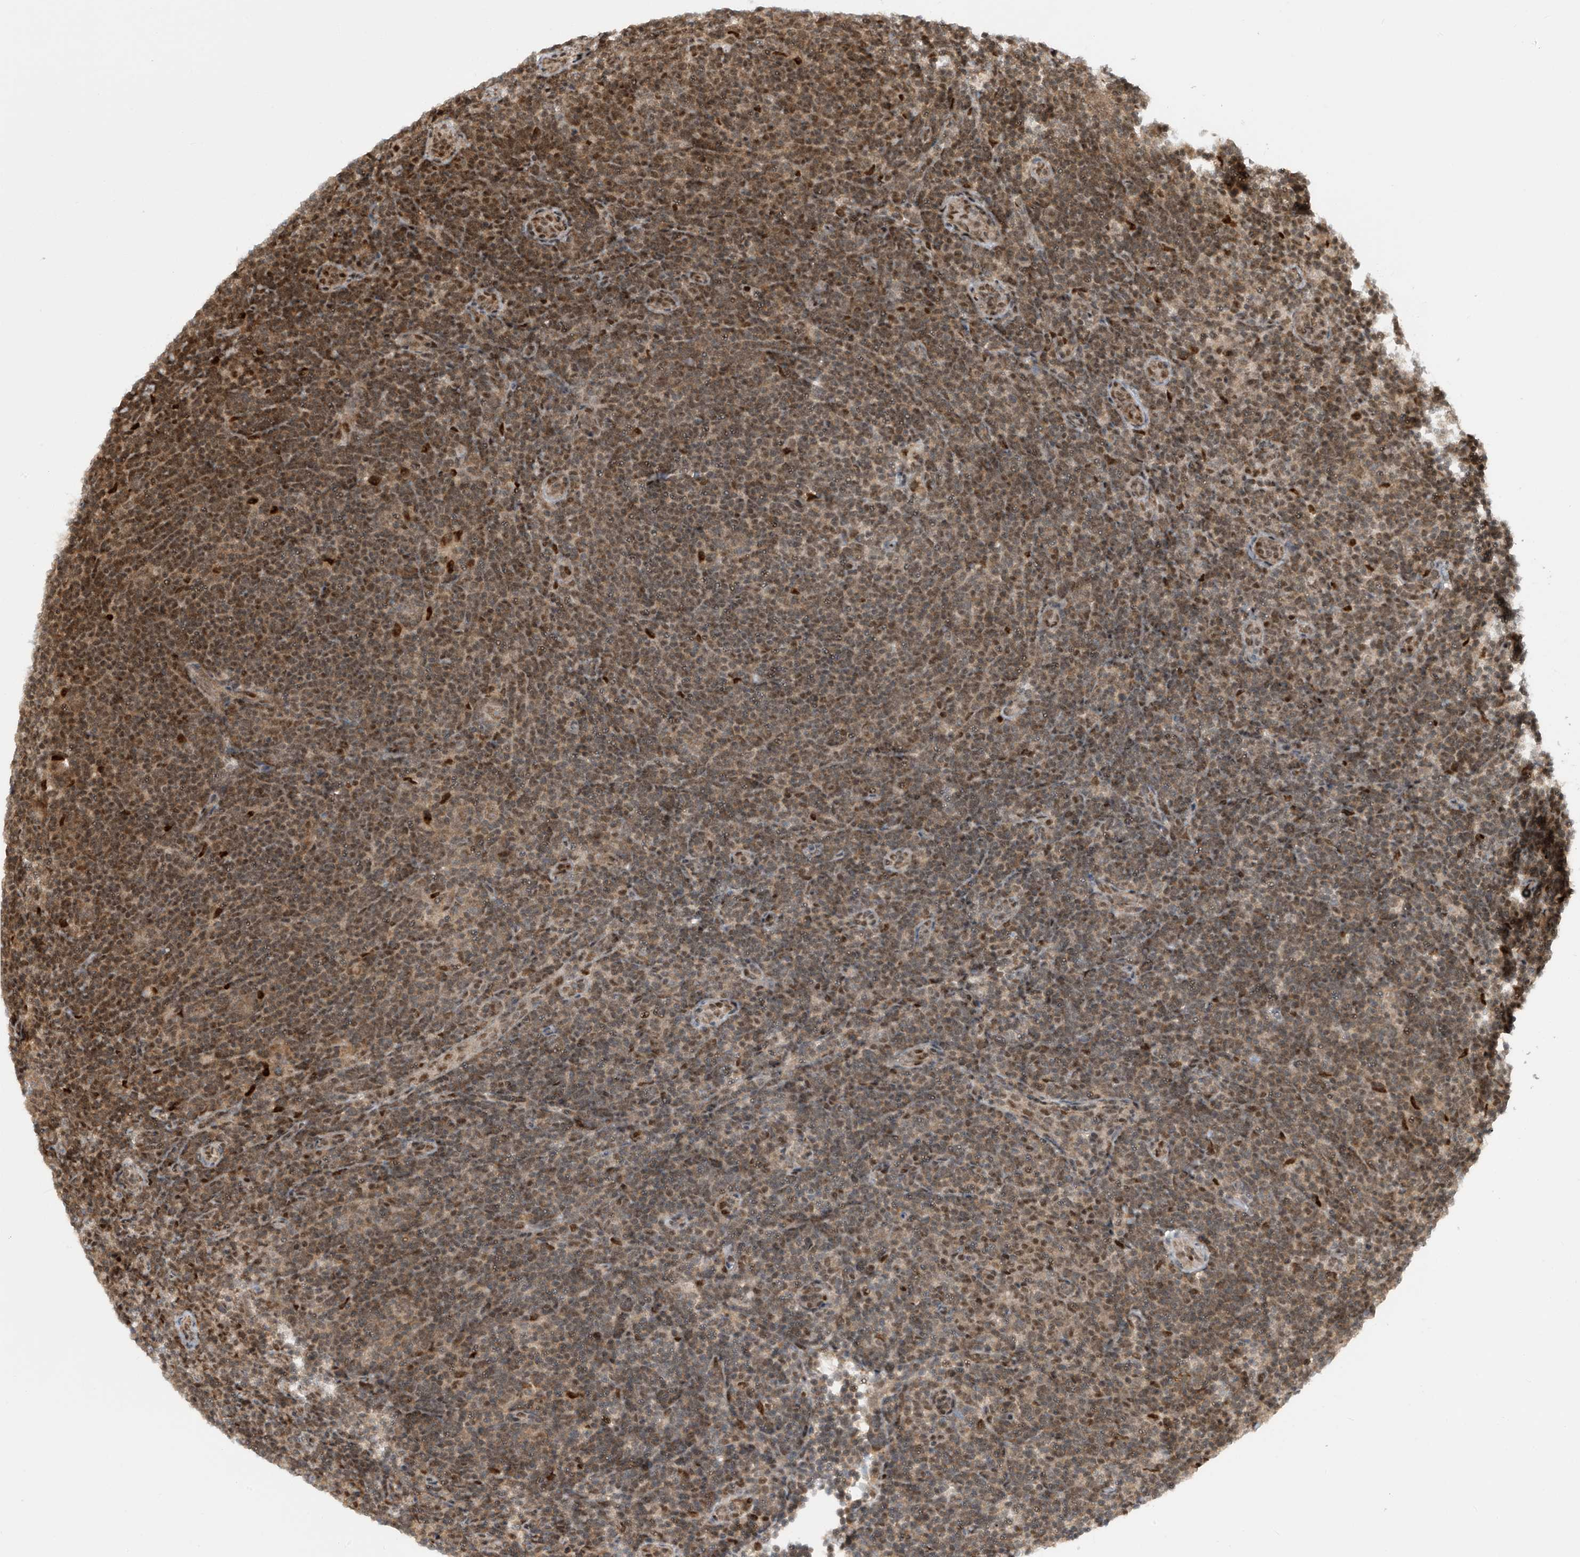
{"staining": {"intensity": "moderate", "quantity": ">75%", "location": "cytoplasmic/membranous,nuclear"}, "tissue": "lymphoma", "cell_type": "Tumor cells", "image_type": "cancer", "snomed": [{"axis": "morphology", "description": "Hodgkin's disease, NOS"}, {"axis": "topography", "description": "Lymph node"}], "caption": "Human lymphoma stained with a protein marker demonstrates moderate staining in tumor cells.", "gene": "LAGE3", "patient": {"sex": "female", "age": 57}}